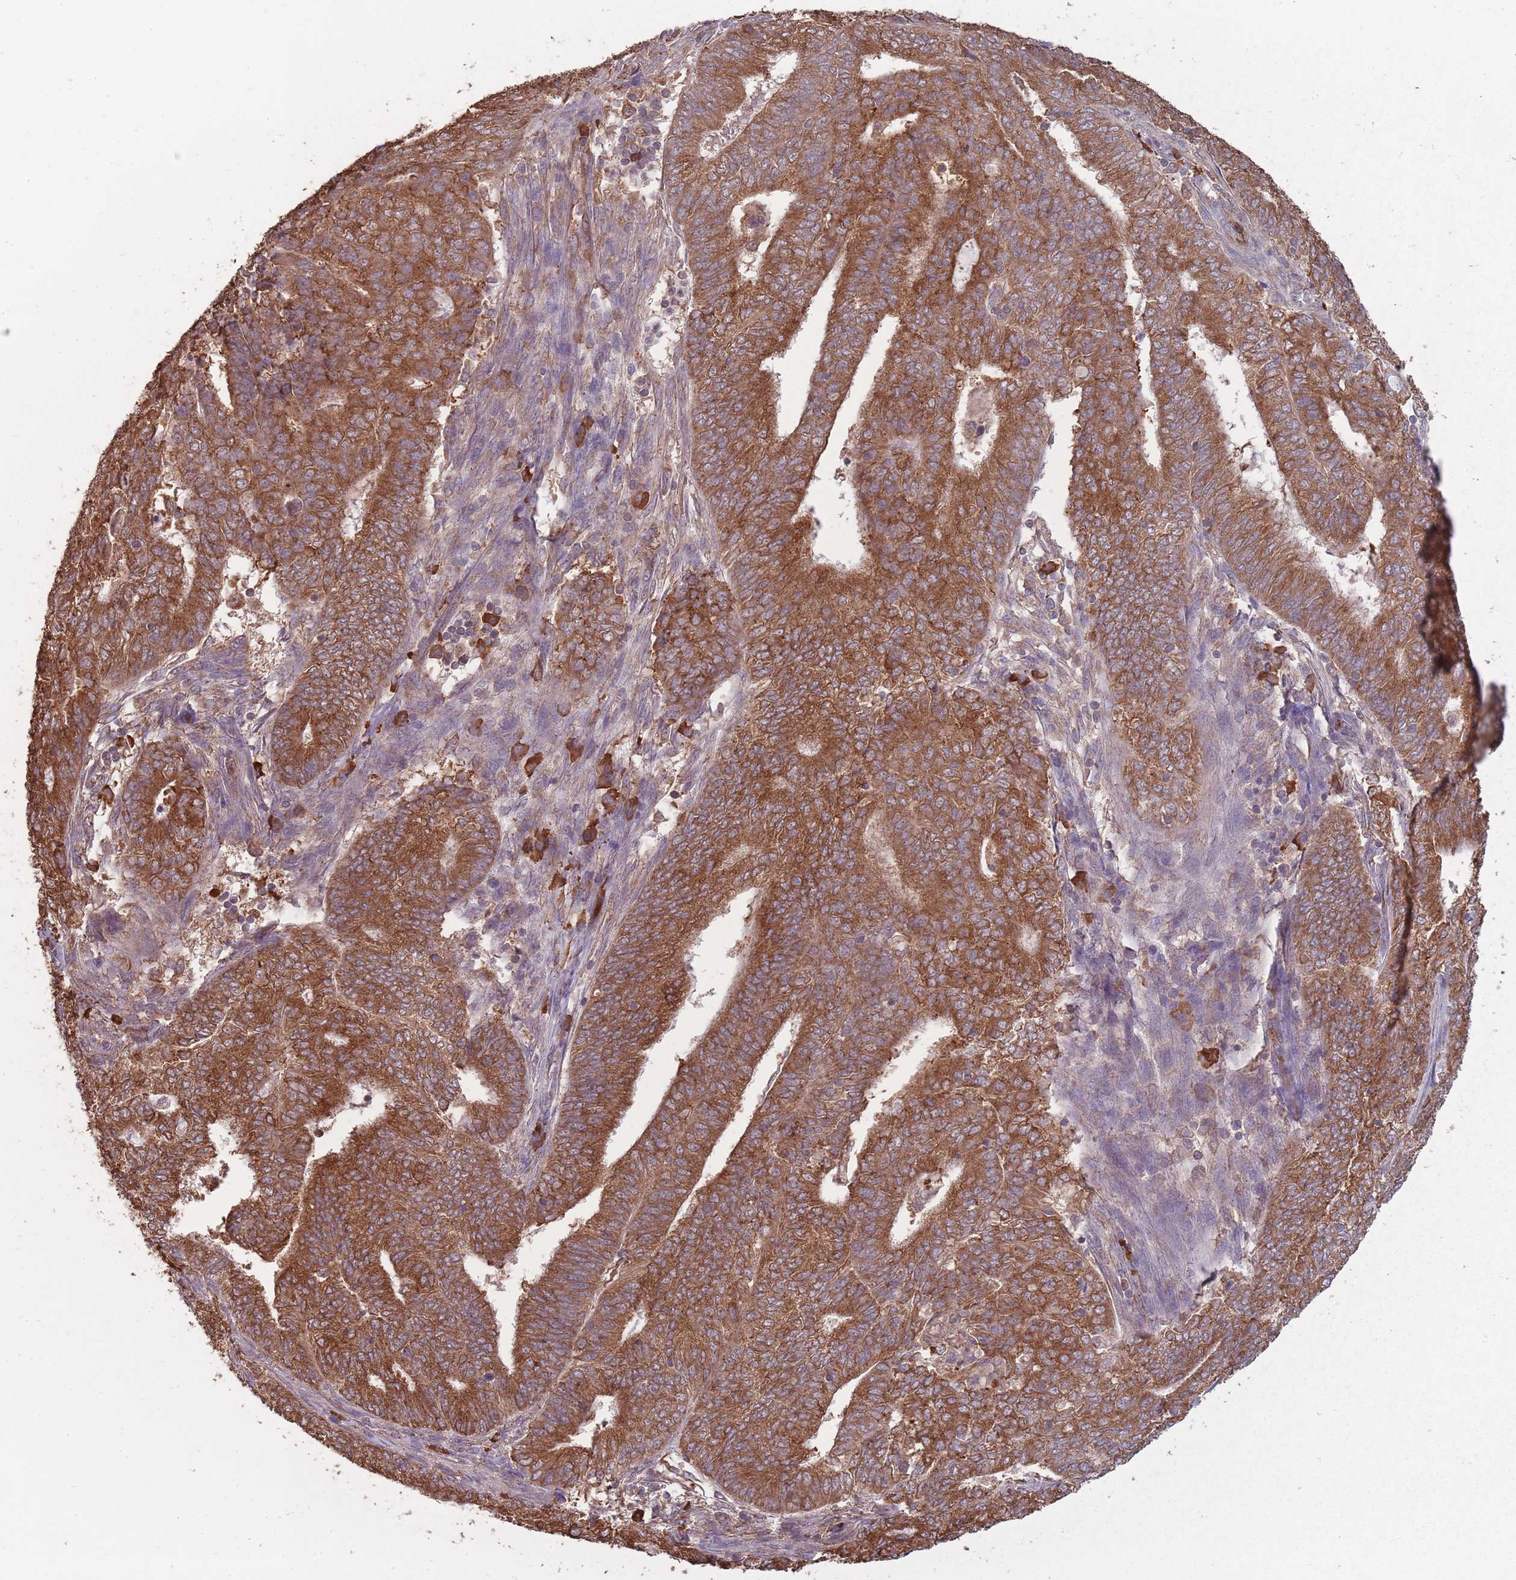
{"staining": {"intensity": "strong", "quantity": ">75%", "location": "cytoplasmic/membranous"}, "tissue": "endometrial cancer", "cell_type": "Tumor cells", "image_type": "cancer", "snomed": [{"axis": "morphology", "description": "Adenocarcinoma, NOS"}, {"axis": "topography", "description": "Endometrium"}], "caption": "Endometrial cancer stained with immunohistochemistry demonstrates strong cytoplasmic/membranous staining in approximately >75% of tumor cells.", "gene": "SANBR", "patient": {"sex": "female", "age": 62}}